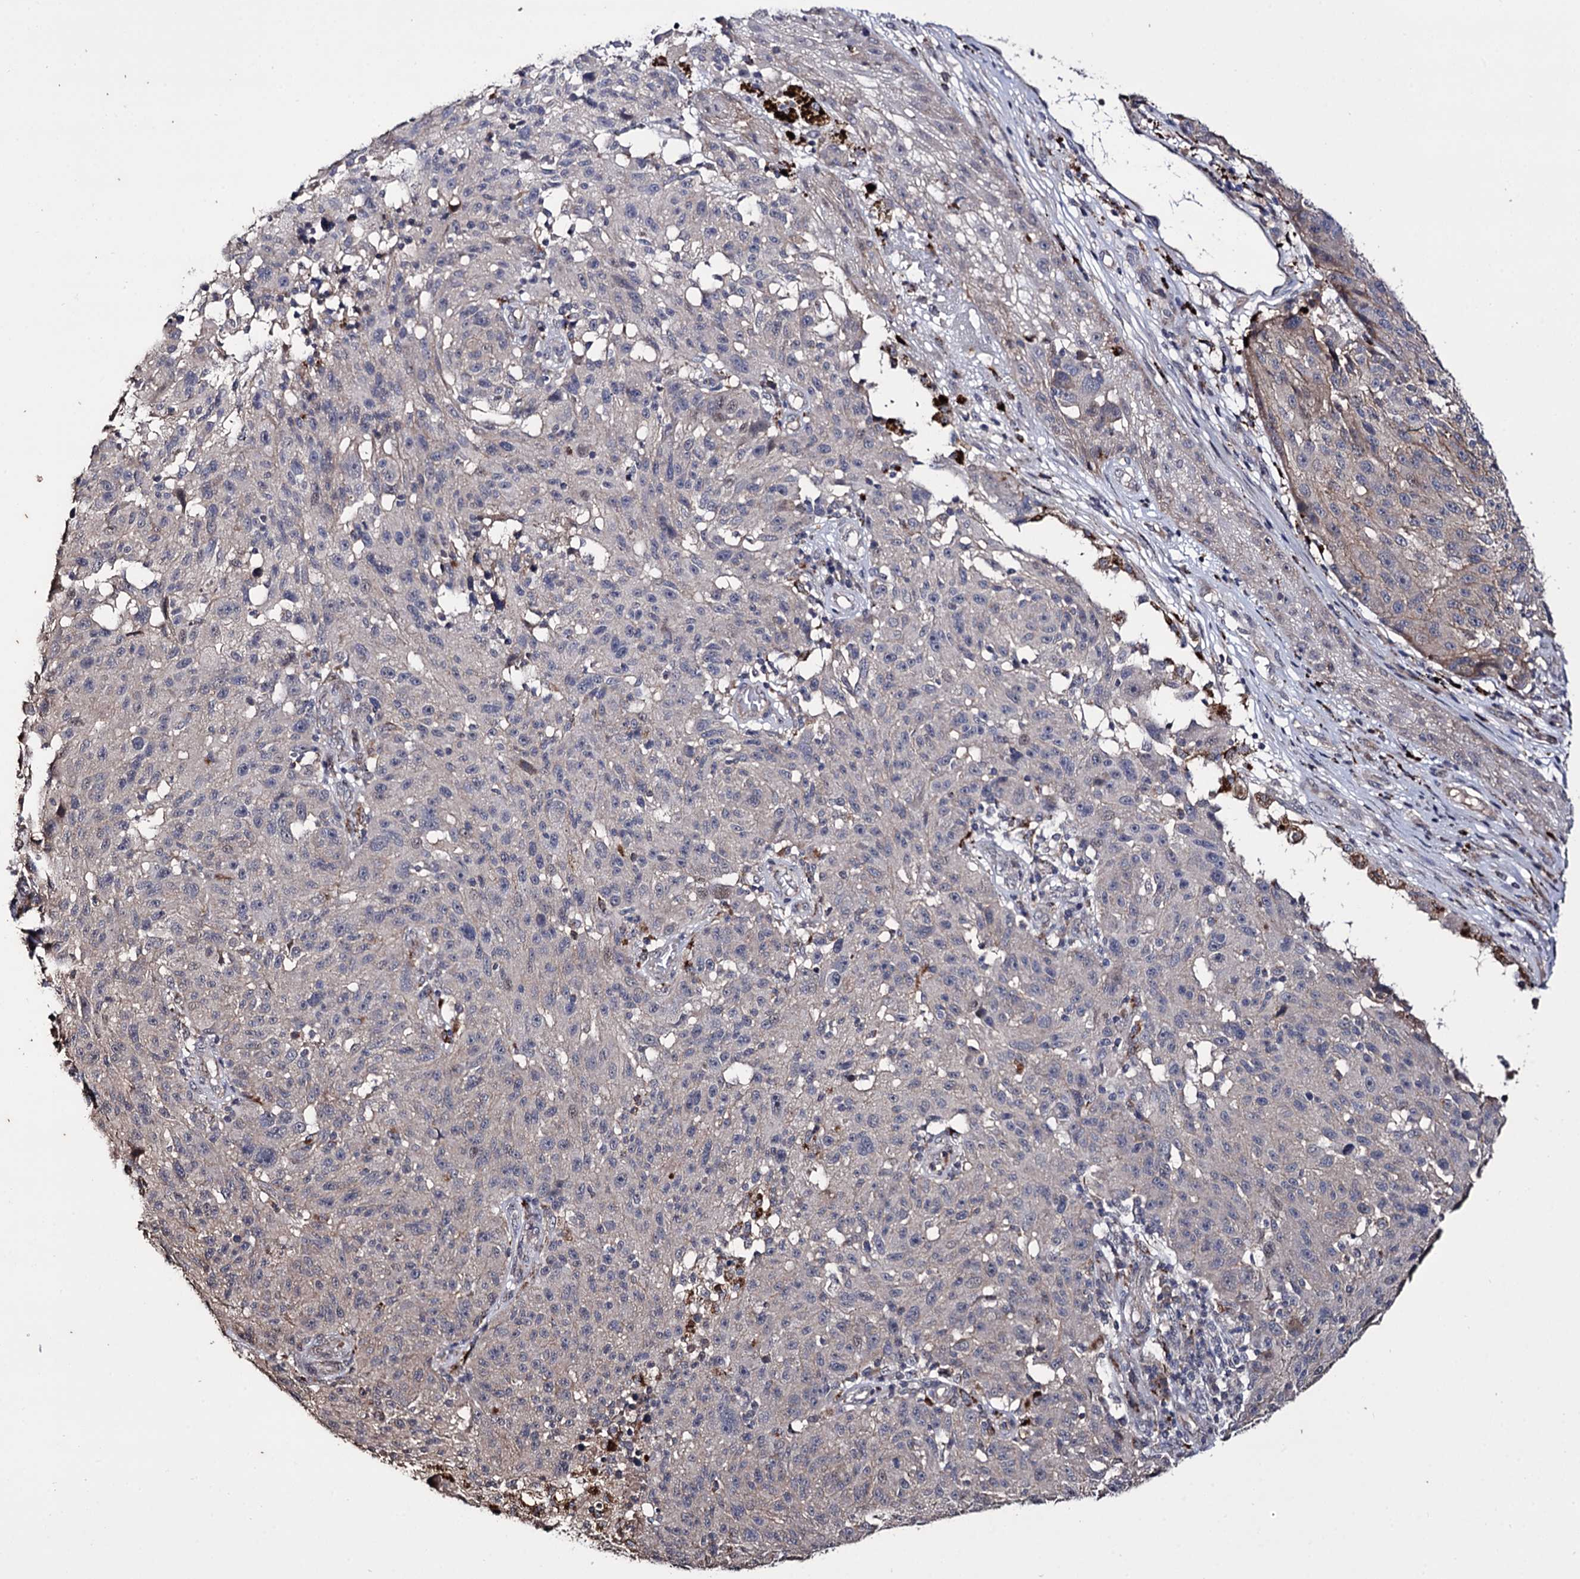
{"staining": {"intensity": "negative", "quantity": "none", "location": "none"}, "tissue": "melanoma", "cell_type": "Tumor cells", "image_type": "cancer", "snomed": [{"axis": "morphology", "description": "Malignant melanoma, NOS"}, {"axis": "topography", "description": "Skin"}], "caption": "Tumor cells show no significant protein positivity in melanoma. (DAB (3,3'-diaminobenzidine) immunohistochemistry (IHC) visualized using brightfield microscopy, high magnification).", "gene": "MICAL2", "patient": {"sex": "male", "age": 53}}